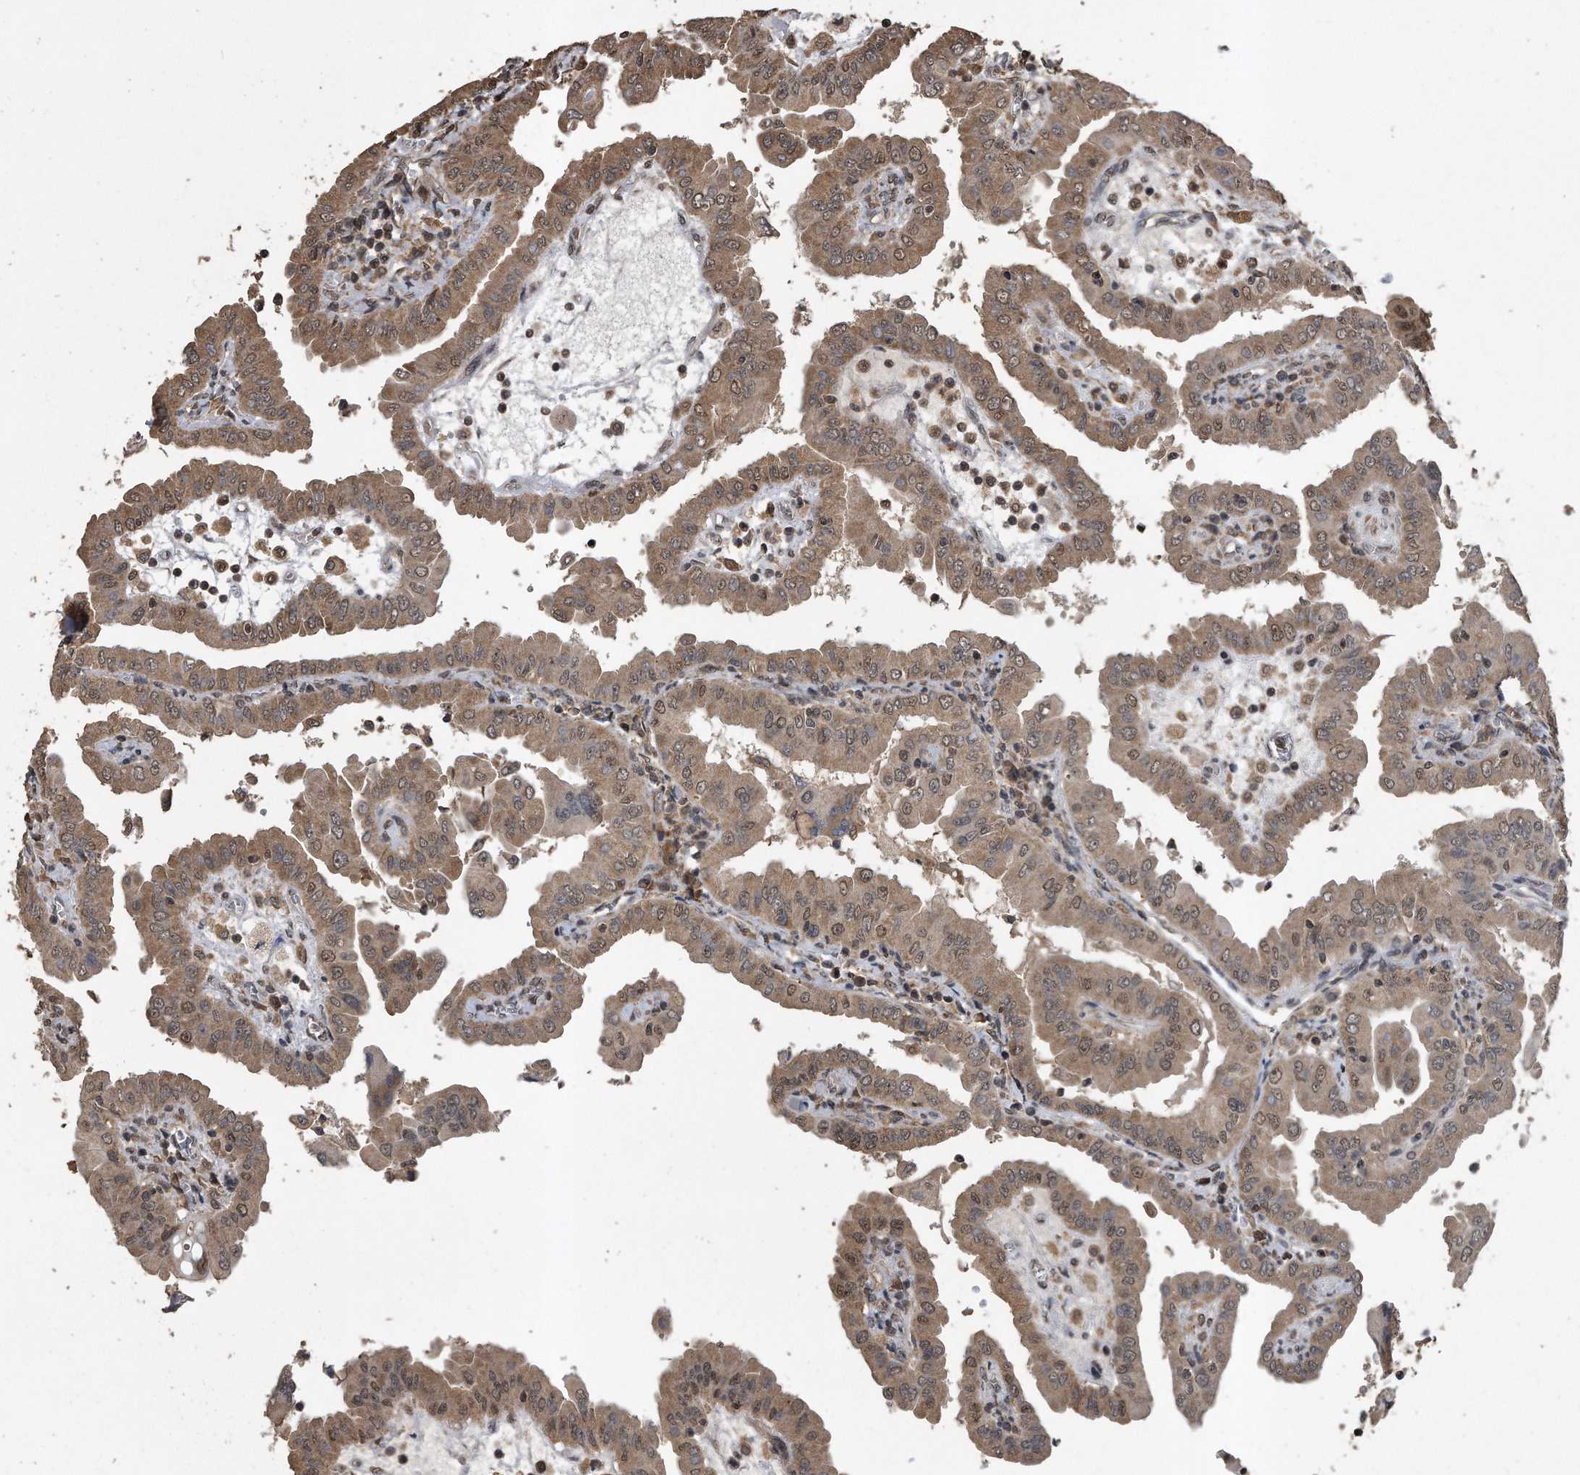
{"staining": {"intensity": "moderate", "quantity": ">75%", "location": "cytoplasmic/membranous,nuclear"}, "tissue": "thyroid cancer", "cell_type": "Tumor cells", "image_type": "cancer", "snomed": [{"axis": "morphology", "description": "Papillary adenocarcinoma, NOS"}, {"axis": "topography", "description": "Thyroid gland"}], "caption": "A high-resolution image shows immunohistochemistry staining of thyroid papillary adenocarcinoma, which demonstrates moderate cytoplasmic/membranous and nuclear positivity in approximately >75% of tumor cells.", "gene": "CRYZL1", "patient": {"sex": "male", "age": 33}}